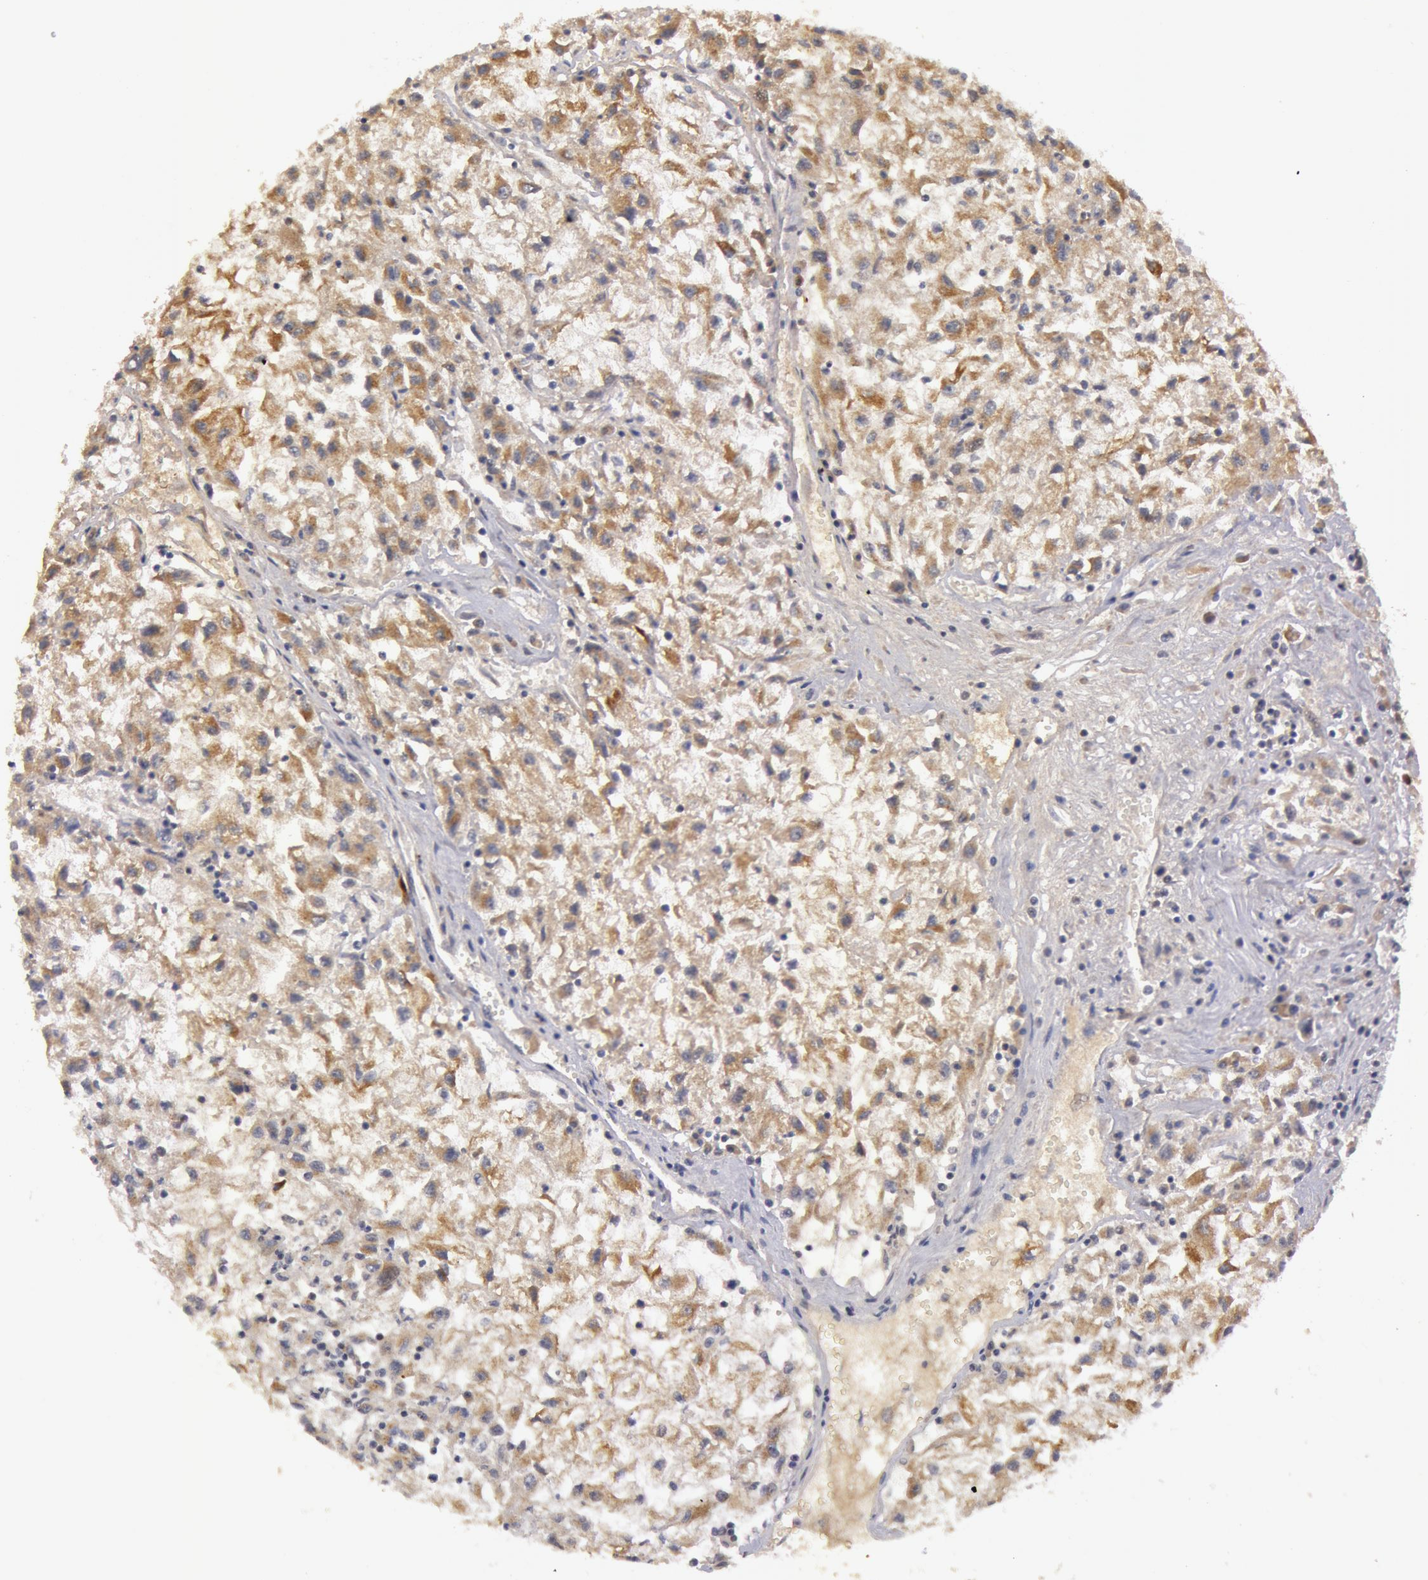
{"staining": {"intensity": "moderate", "quantity": ">75%", "location": "cytoplasmic/membranous"}, "tissue": "renal cancer", "cell_type": "Tumor cells", "image_type": "cancer", "snomed": [{"axis": "morphology", "description": "Adenocarcinoma, NOS"}, {"axis": "topography", "description": "Kidney"}], "caption": "IHC photomicrograph of neoplastic tissue: adenocarcinoma (renal) stained using immunohistochemistry (IHC) exhibits medium levels of moderate protein expression localized specifically in the cytoplasmic/membranous of tumor cells, appearing as a cytoplasmic/membranous brown color.", "gene": "SYTL4", "patient": {"sex": "male", "age": 59}}